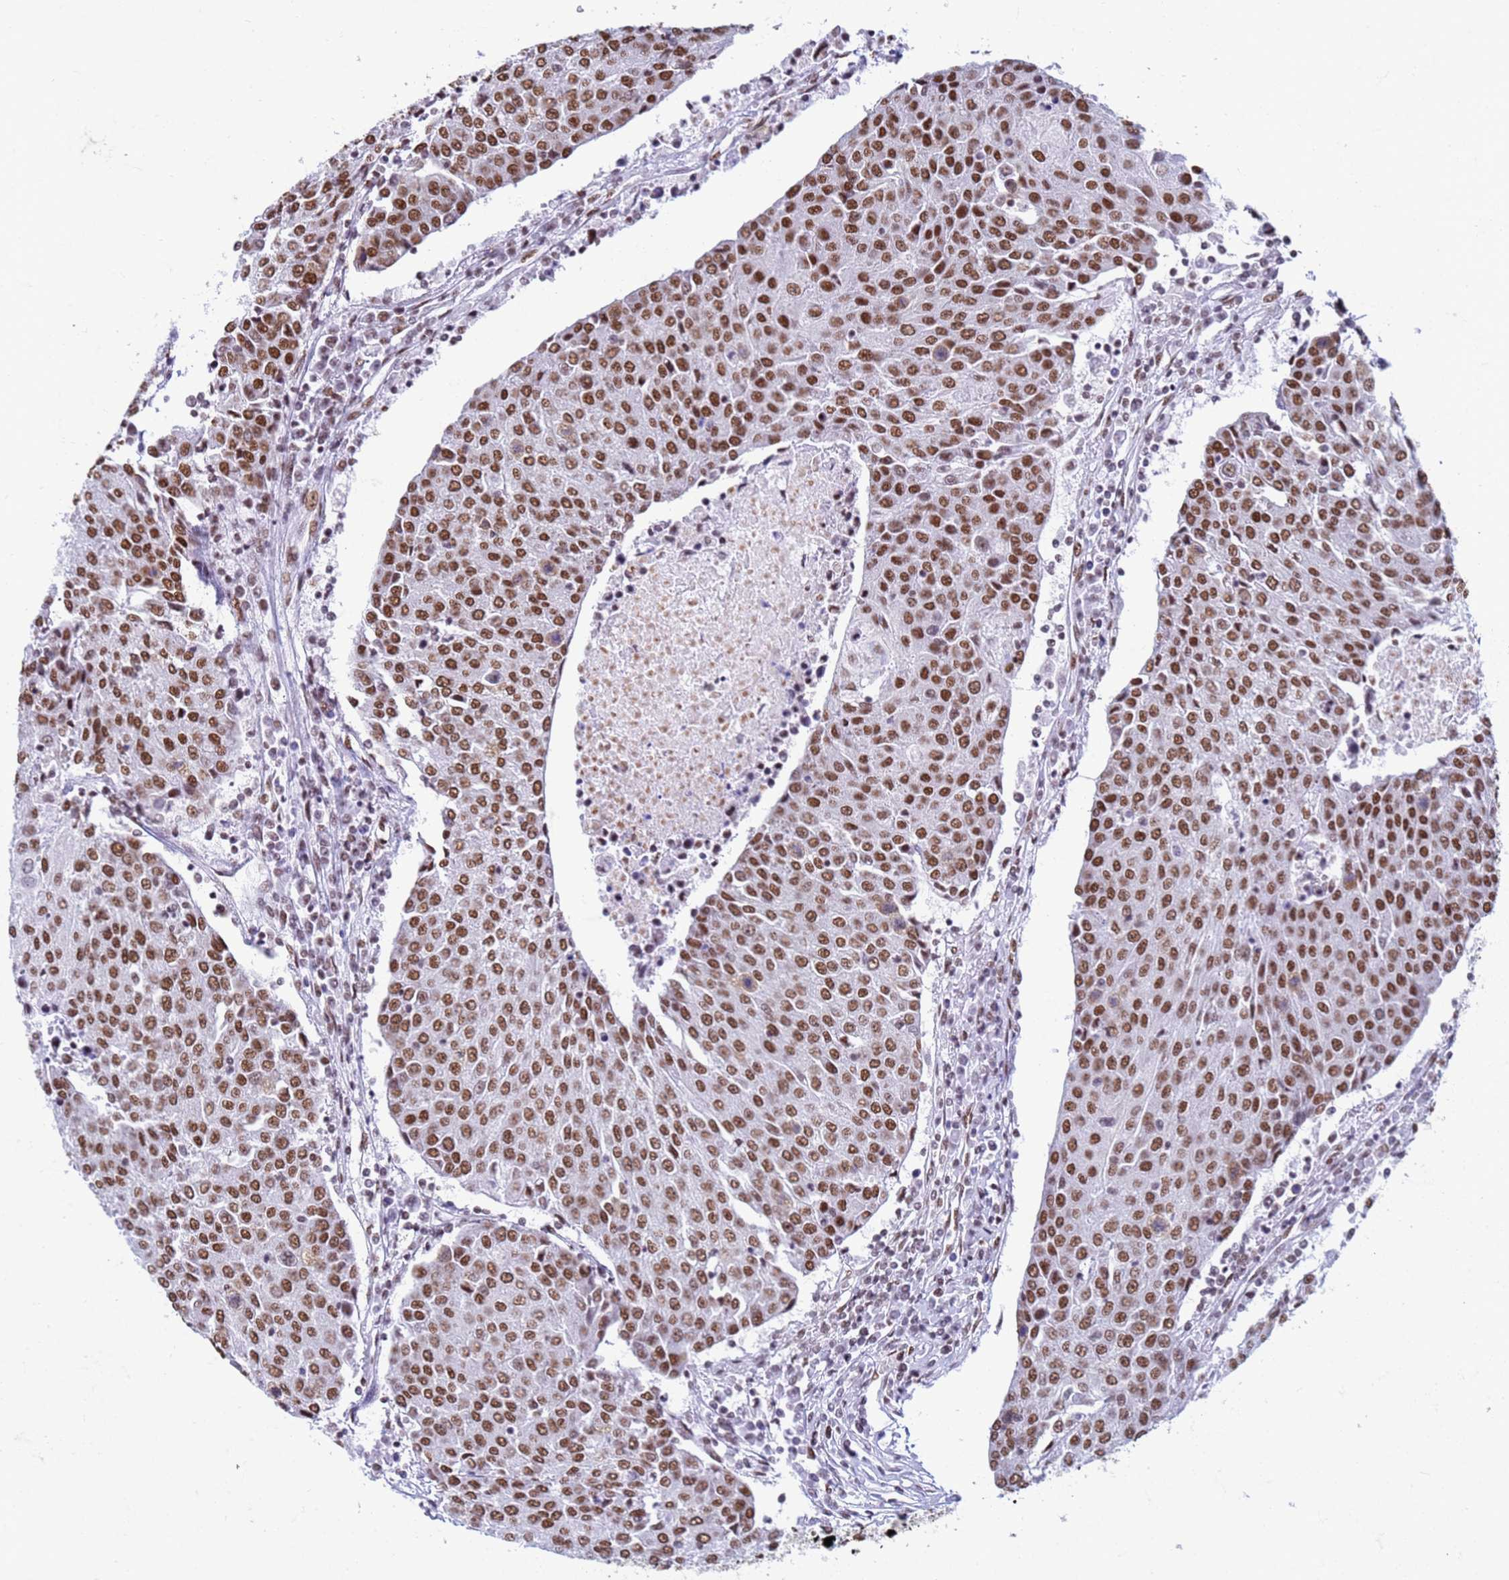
{"staining": {"intensity": "moderate", "quantity": ">75%", "location": "nuclear"}, "tissue": "urothelial cancer", "cell_type": "Tumor cells", "image_type": "cancer", "snomed": [{"axis": "morphology", "description": "Urothelial carcinoma, High grade"}, {"axis": "topography", "description": "Urinary bladder"}], "caption": "Immunohistochemical staining of urothelial cancer demonstrates medium levels of moderate nuclear protein staining in approximately >75% of tumor cells.", "gene": "FAM170B", "patient": {"sex": "female", "age": 85}}